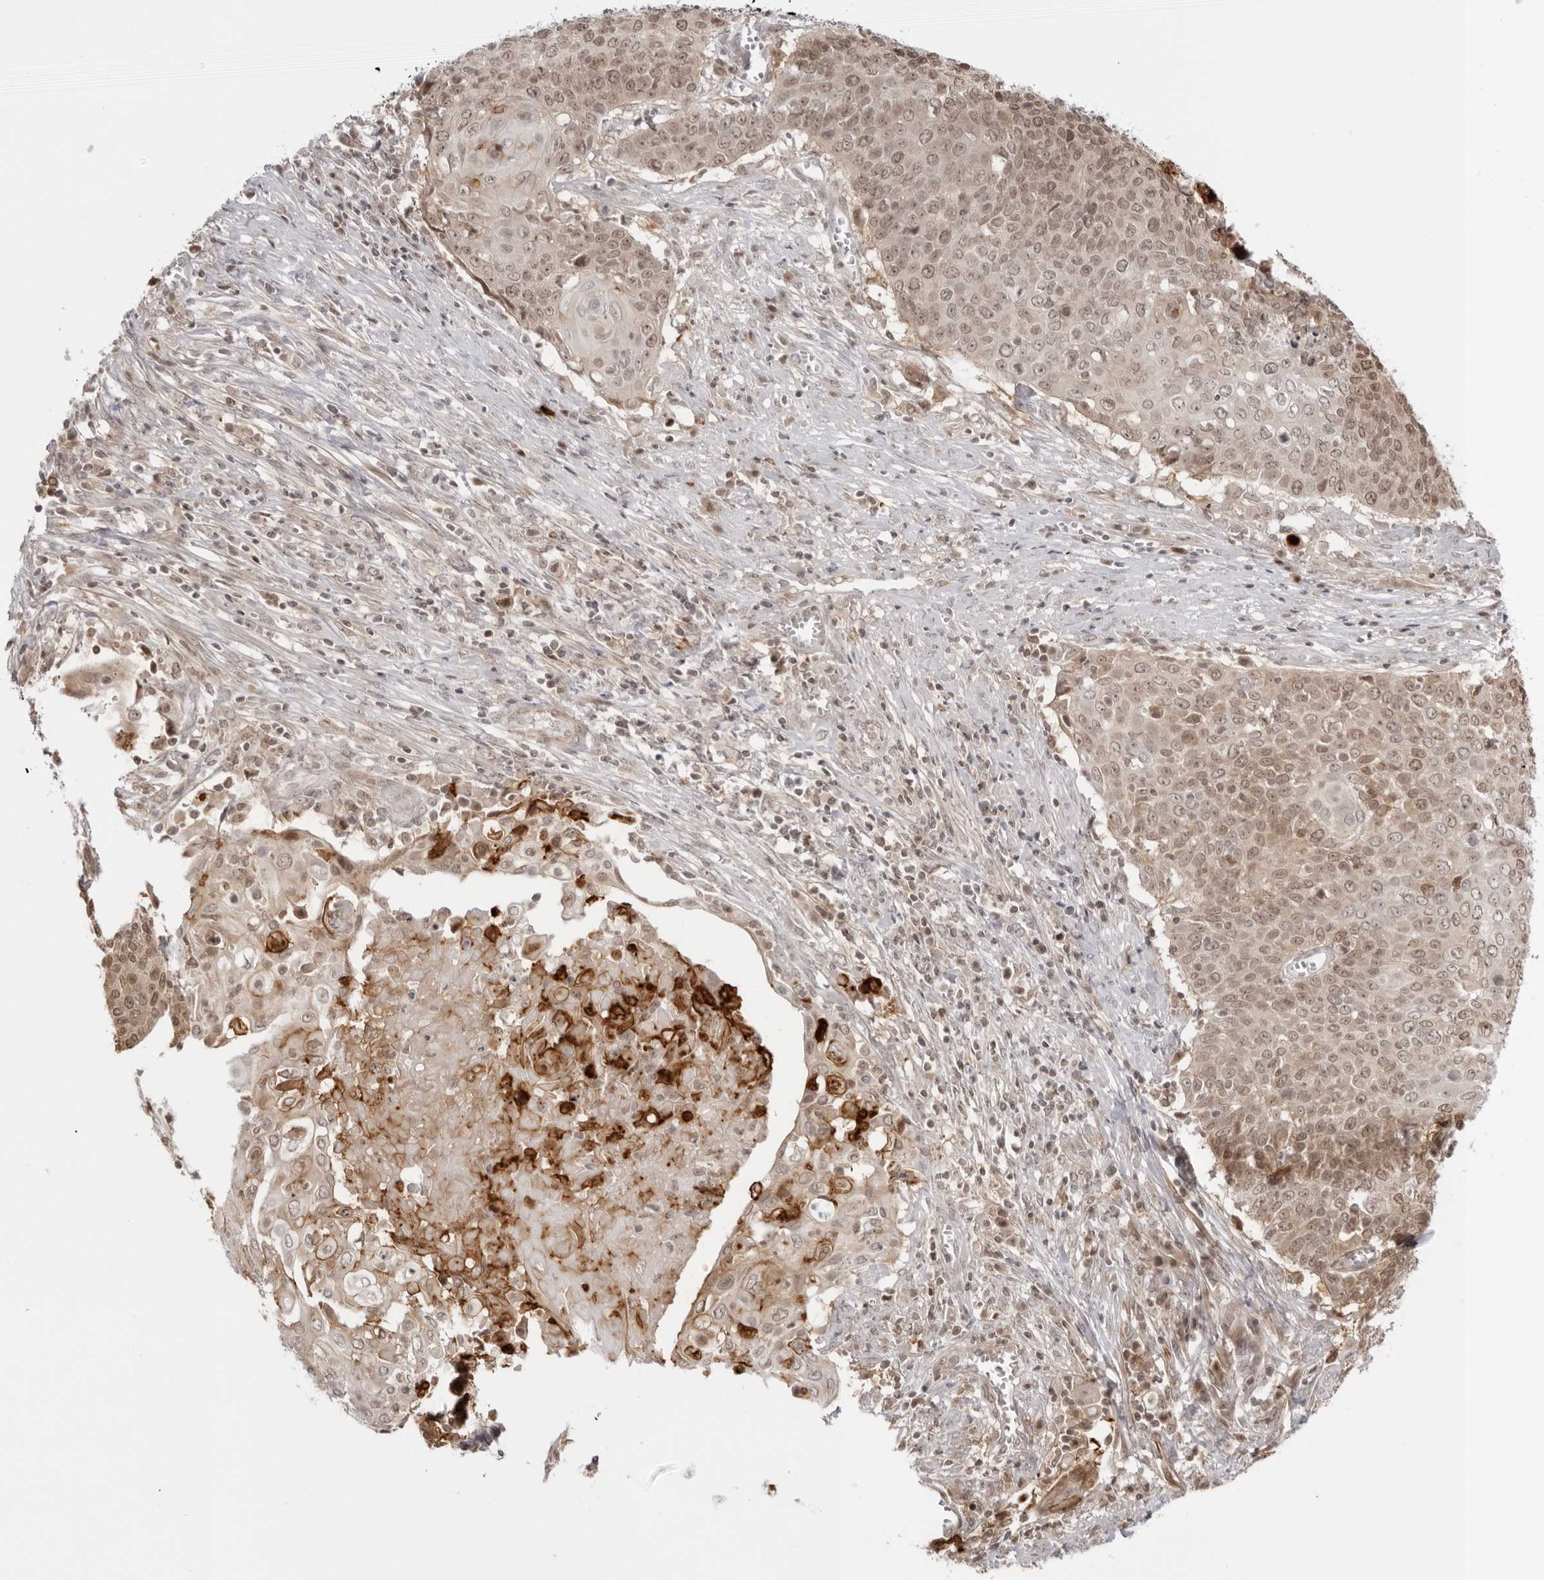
{"staining": {"intensity": "weak", "quantity": "25%-75%", "location": "nuclear"}, "tissue": "cervical cancer", "cell_type": "Tumor cells", "image_type": "cancer", "snomed": [{"axis": "morphology", "description": "Squamous cell carcinoma, NOS"}, {"axis": "topography", "description": "Cervix"}], "caption": "Cervical squamous cell carcinoma stained with DAB immunohistochemistry (IHC) demonstrates low levels of weak nuclear staining in approximately 25%-75% of tumor cells.", "gene": "RNF146", "patient": {"sex": "female", "age": 39}}